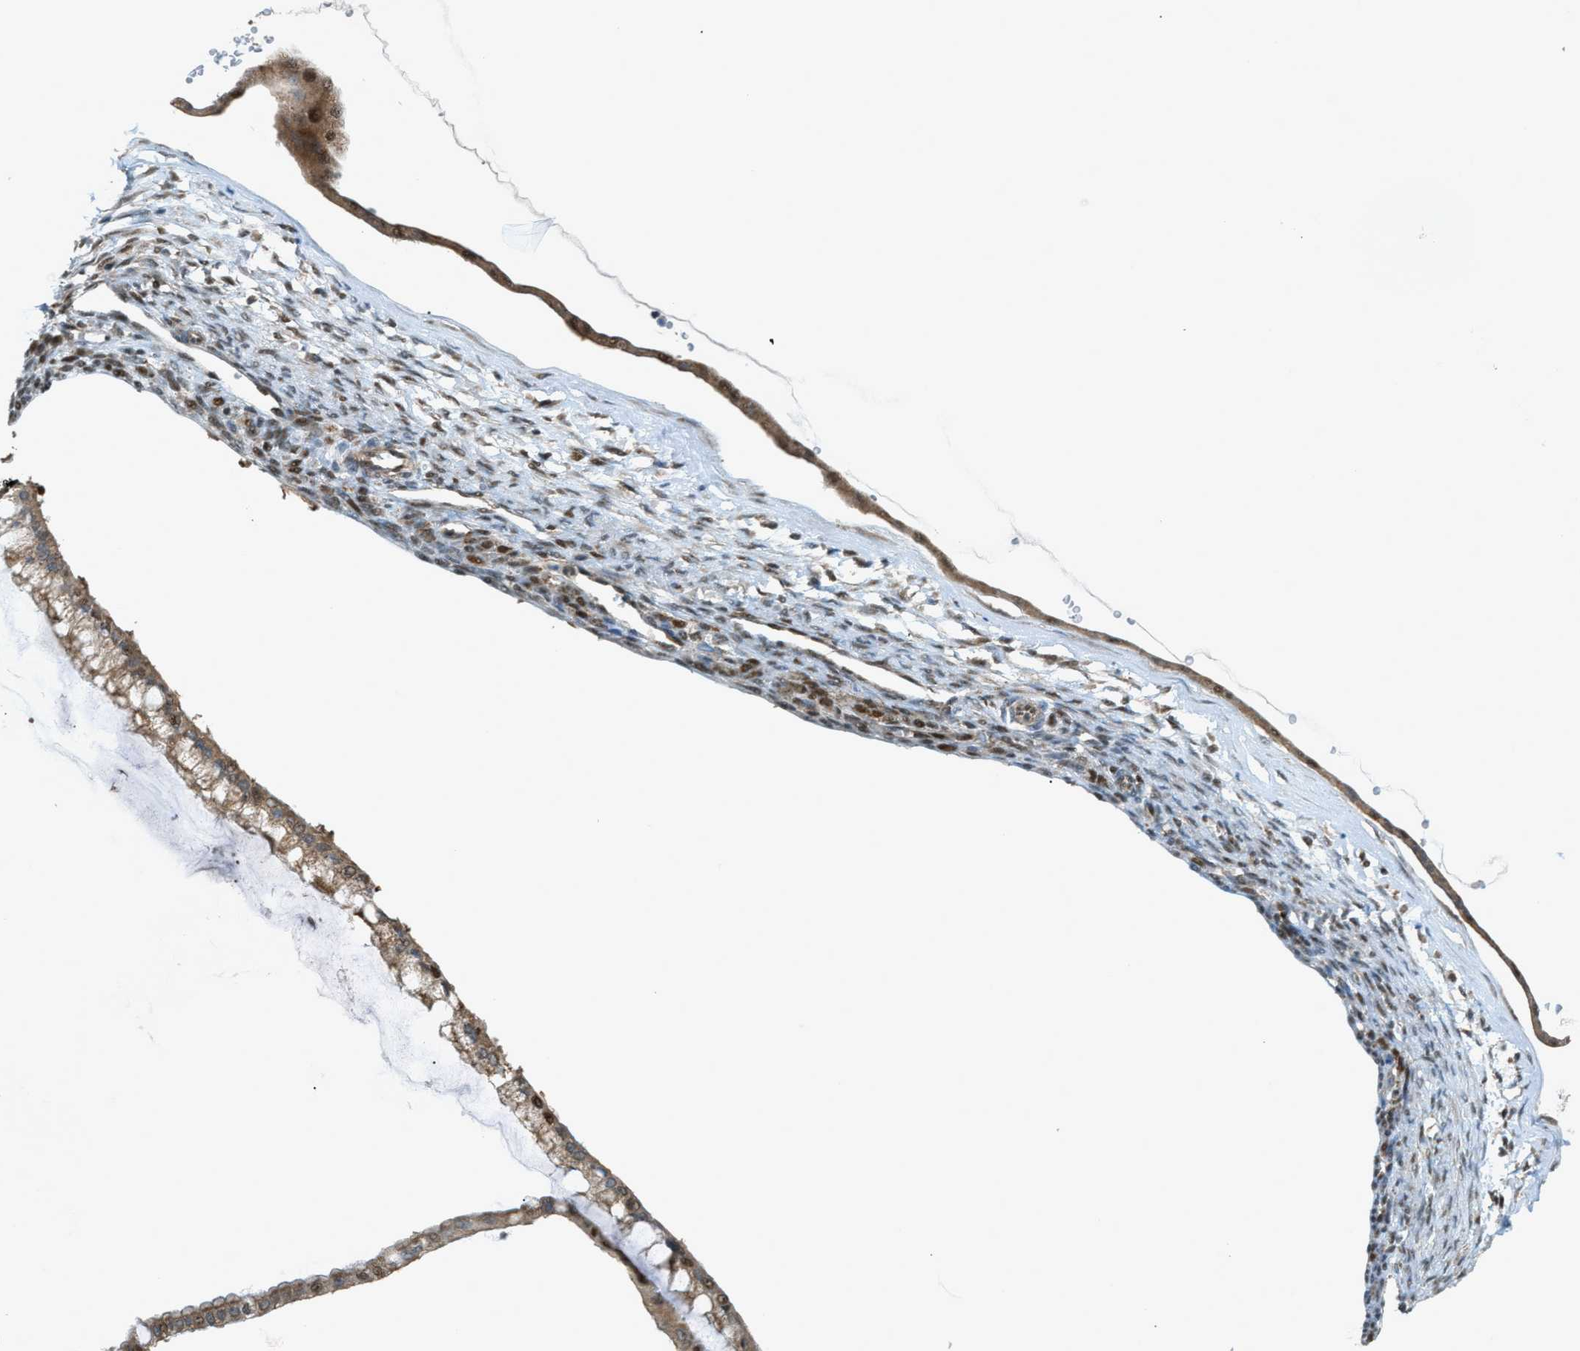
{"staining": {"intensity": "moderate", "quantity": ">75%", "location": "cytoplasmic/membranous,nuclear"}, "tissue": "ovarian cancer", "cell_type": "Tumor cells", "image_type": "cancer", "snomed": [{"axis": "morphology", "description": "Cystadenocarcinoma, mucinous, NOS"}, {"axis": "topography", "description": "Ovary"}], "caption": "Protein staining of ovarian cancer (mucinous cystadenocarcinoma) tissue displays moderate cytoplasmic/membranous and nuclear expression in about >75% of tumor cells.", "gene": "CCDC186", "patient": {"sex": "female", "age": 73}}